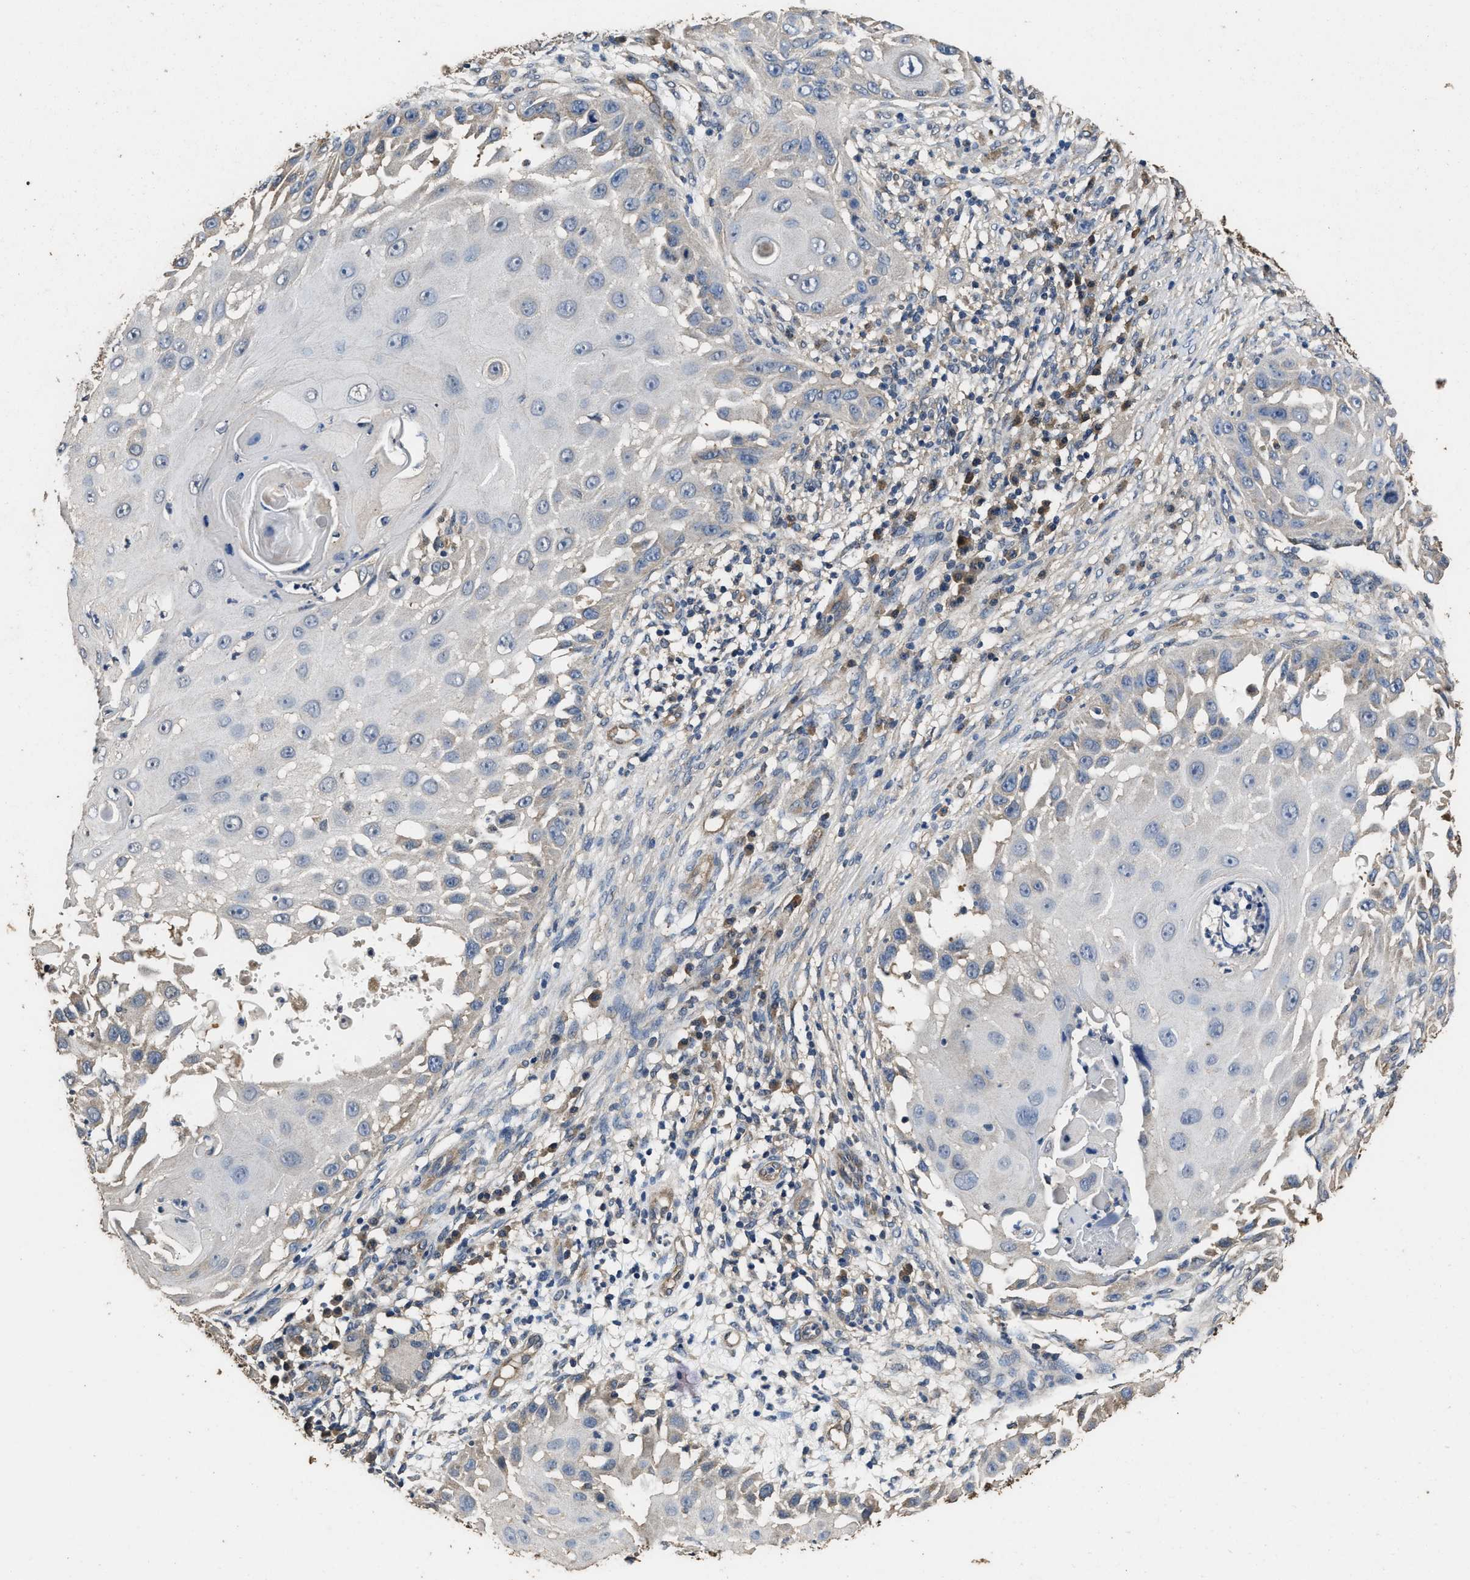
{"staining": {"intensity": "negative", "quantity": "none", "location": "none"}, "tissue": "skin cancer", "cell_type": "Tumor cells", "image_type": "cancer", "snomed": [{"axis": "morphology", "description": "Squamous cell carcinoma, NOS"}, {"axis": "topography", "description": "Skin"}], "caption": "Tumor cells show no significant expression in squamous cell carcinoma (skin). (DAB immunohistochemistry (IHC), high magnification).", "gene": "YWHAE", "patient": {"sex": "female", "age": 44}}